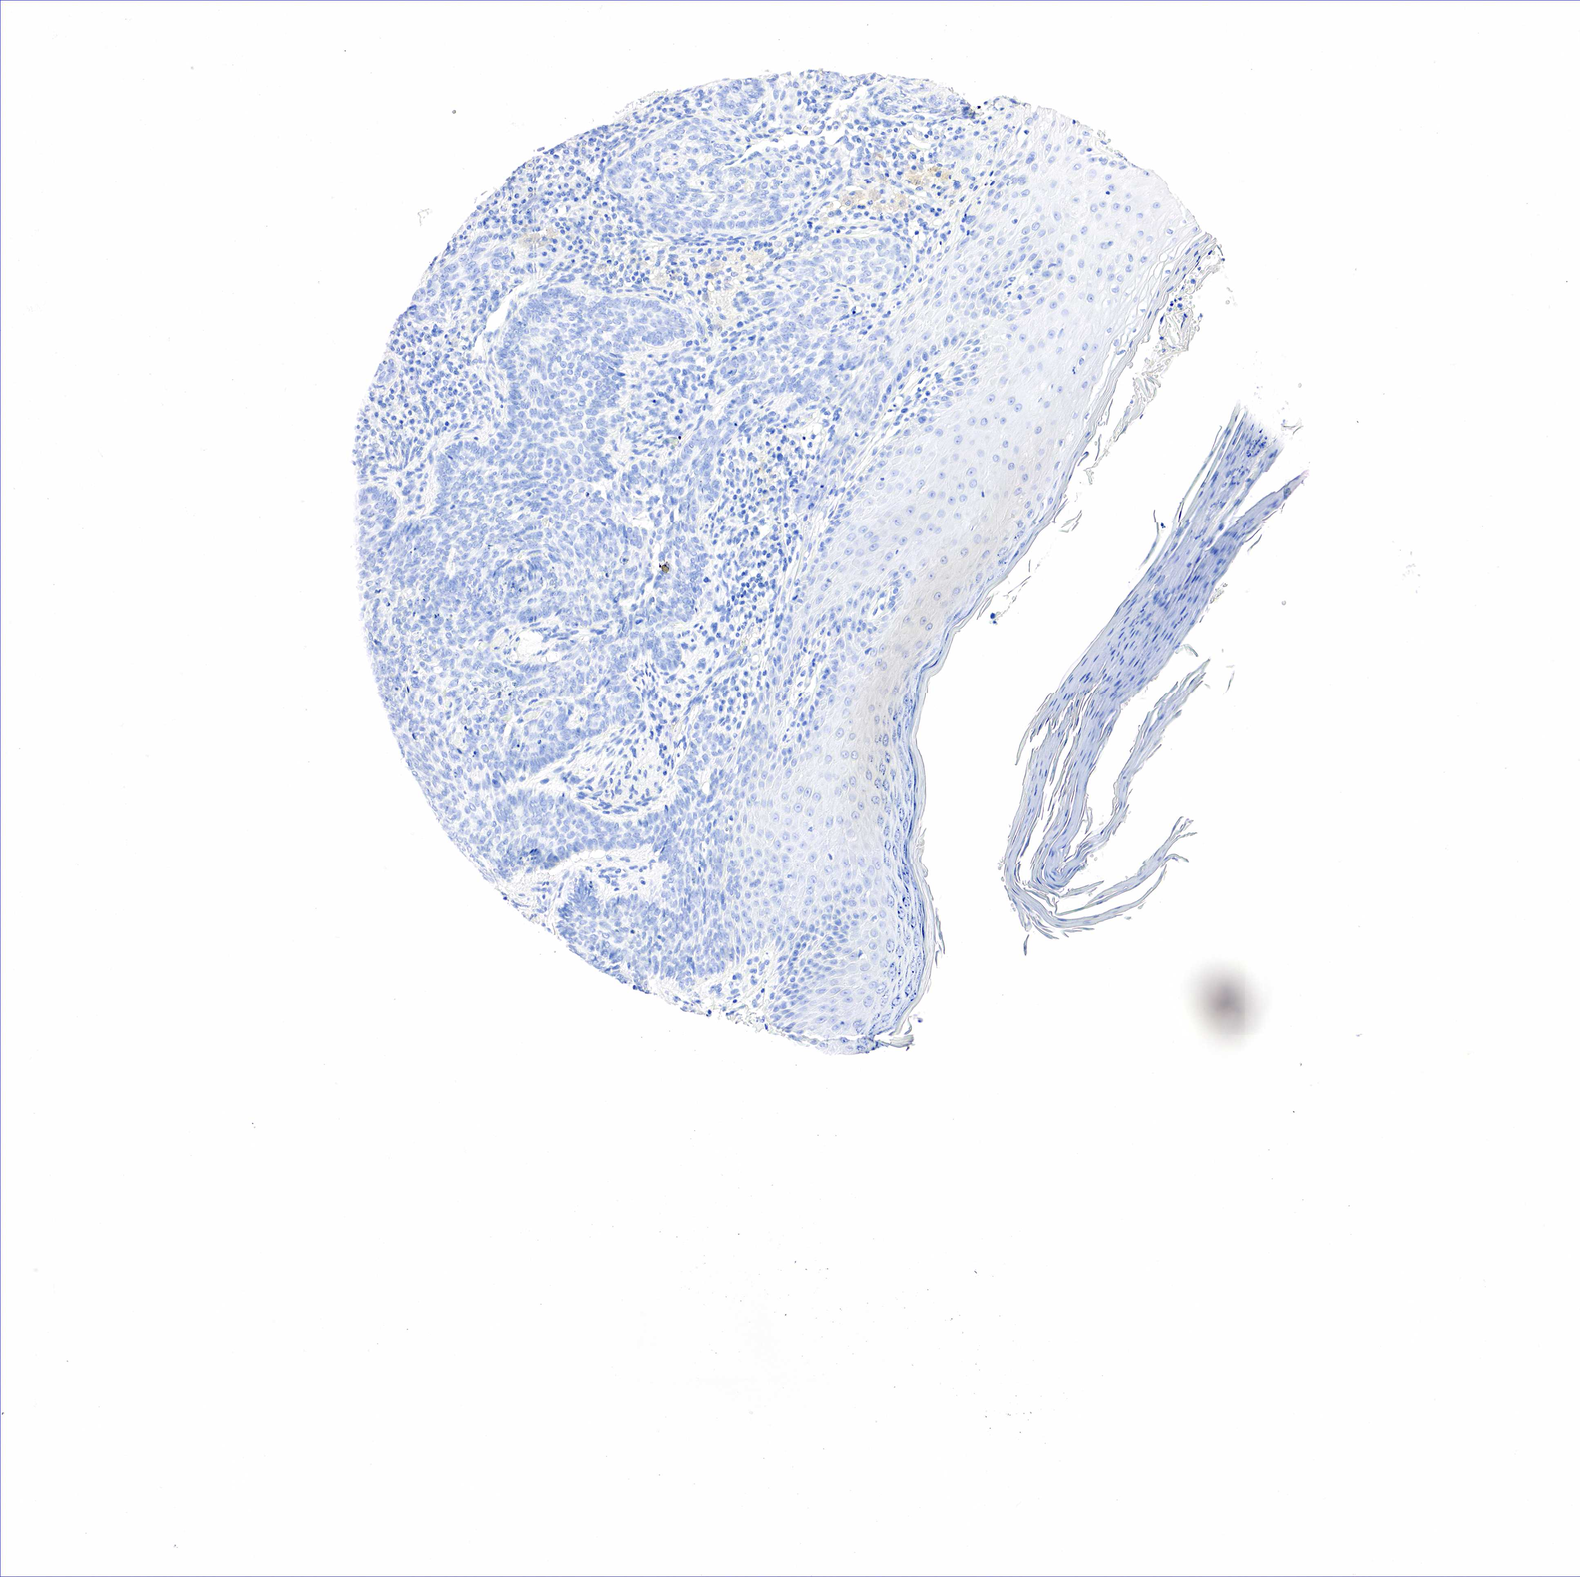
{"staining": {"intensity": "negative", "quantity": "none", "location": "none"}, "tissue": "skin cancer", "cell_type": "Tumor cells", "image_type": "cancer", "snomed": [{"axis": "morphology", "description": "Normal tissue, NOS"}, {"axis": "morphology", "description": "Basal cell carcinoma"}, {"axis": "topography", "description": "Skin"}], "caption": "High power microscopy micrograph of an immunohistochemistry image of basal cell carcinoma (skin), revealing no significant expression in tumor cells.", "gene": "NKX2-1", "patient": {"sex": "male", "age": 74}}